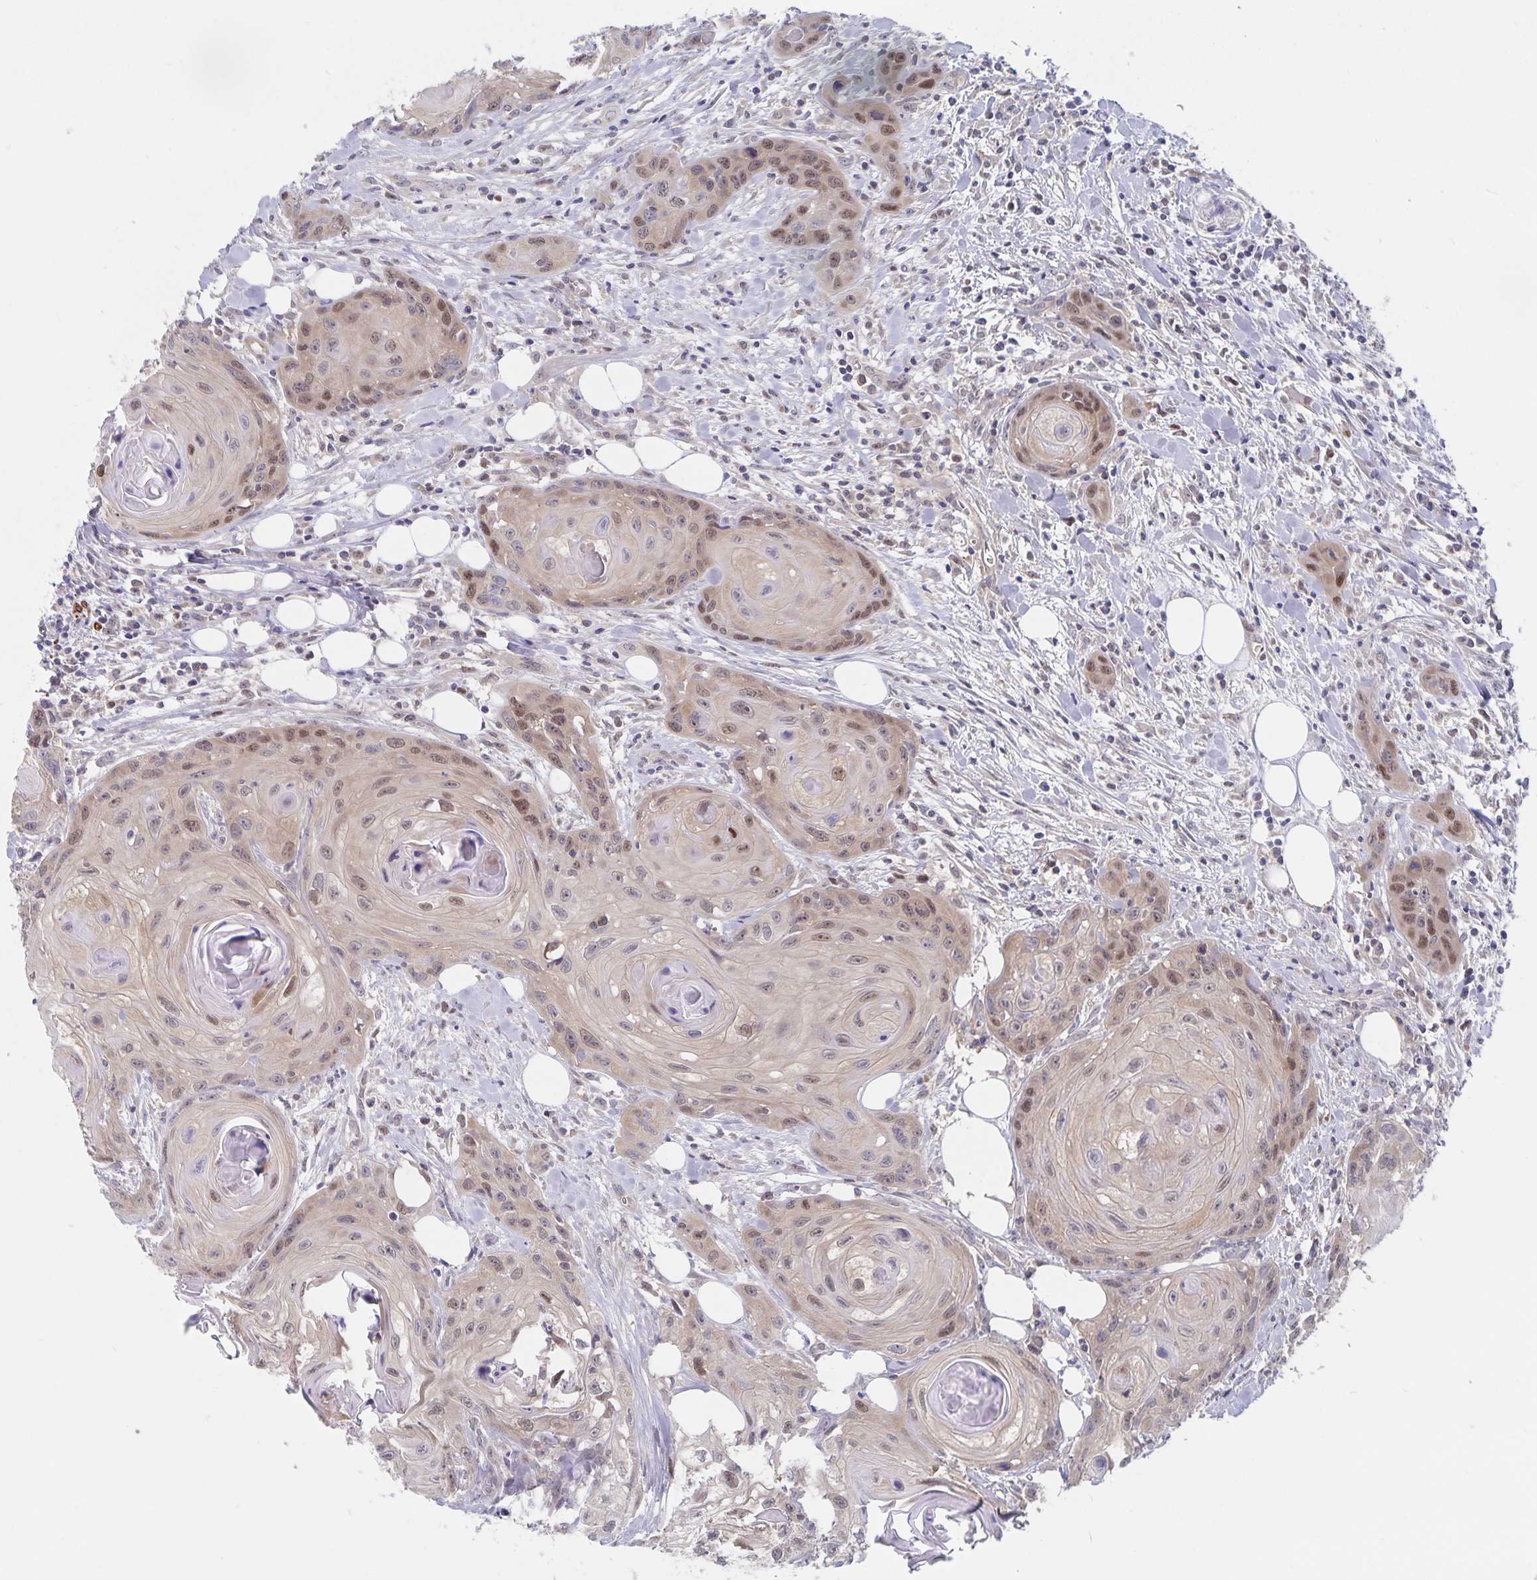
{"staining": {"intensity": "moderate", "quantity": "25%-75%", "location": "nuclear"}, "tissue": "head and neck cancer", "cell_type": "Tumor cells", "image_type": "cancer", "snomed": [{"axis": "morphology", "description": "Squamous cell carcinoma, NOS"}, {"axis": "topography", "description": "Oral tissue"}, {"axis": "topography", "description": "Head-Neck"}], "caption": "Moderate nuclear protein positivity is appreciated in about 25%-75% of tumor cells in squamous cell carcinoma (head and neck).", "gene": "BAG6", "patient": {"sex": "male", "age": 58}}